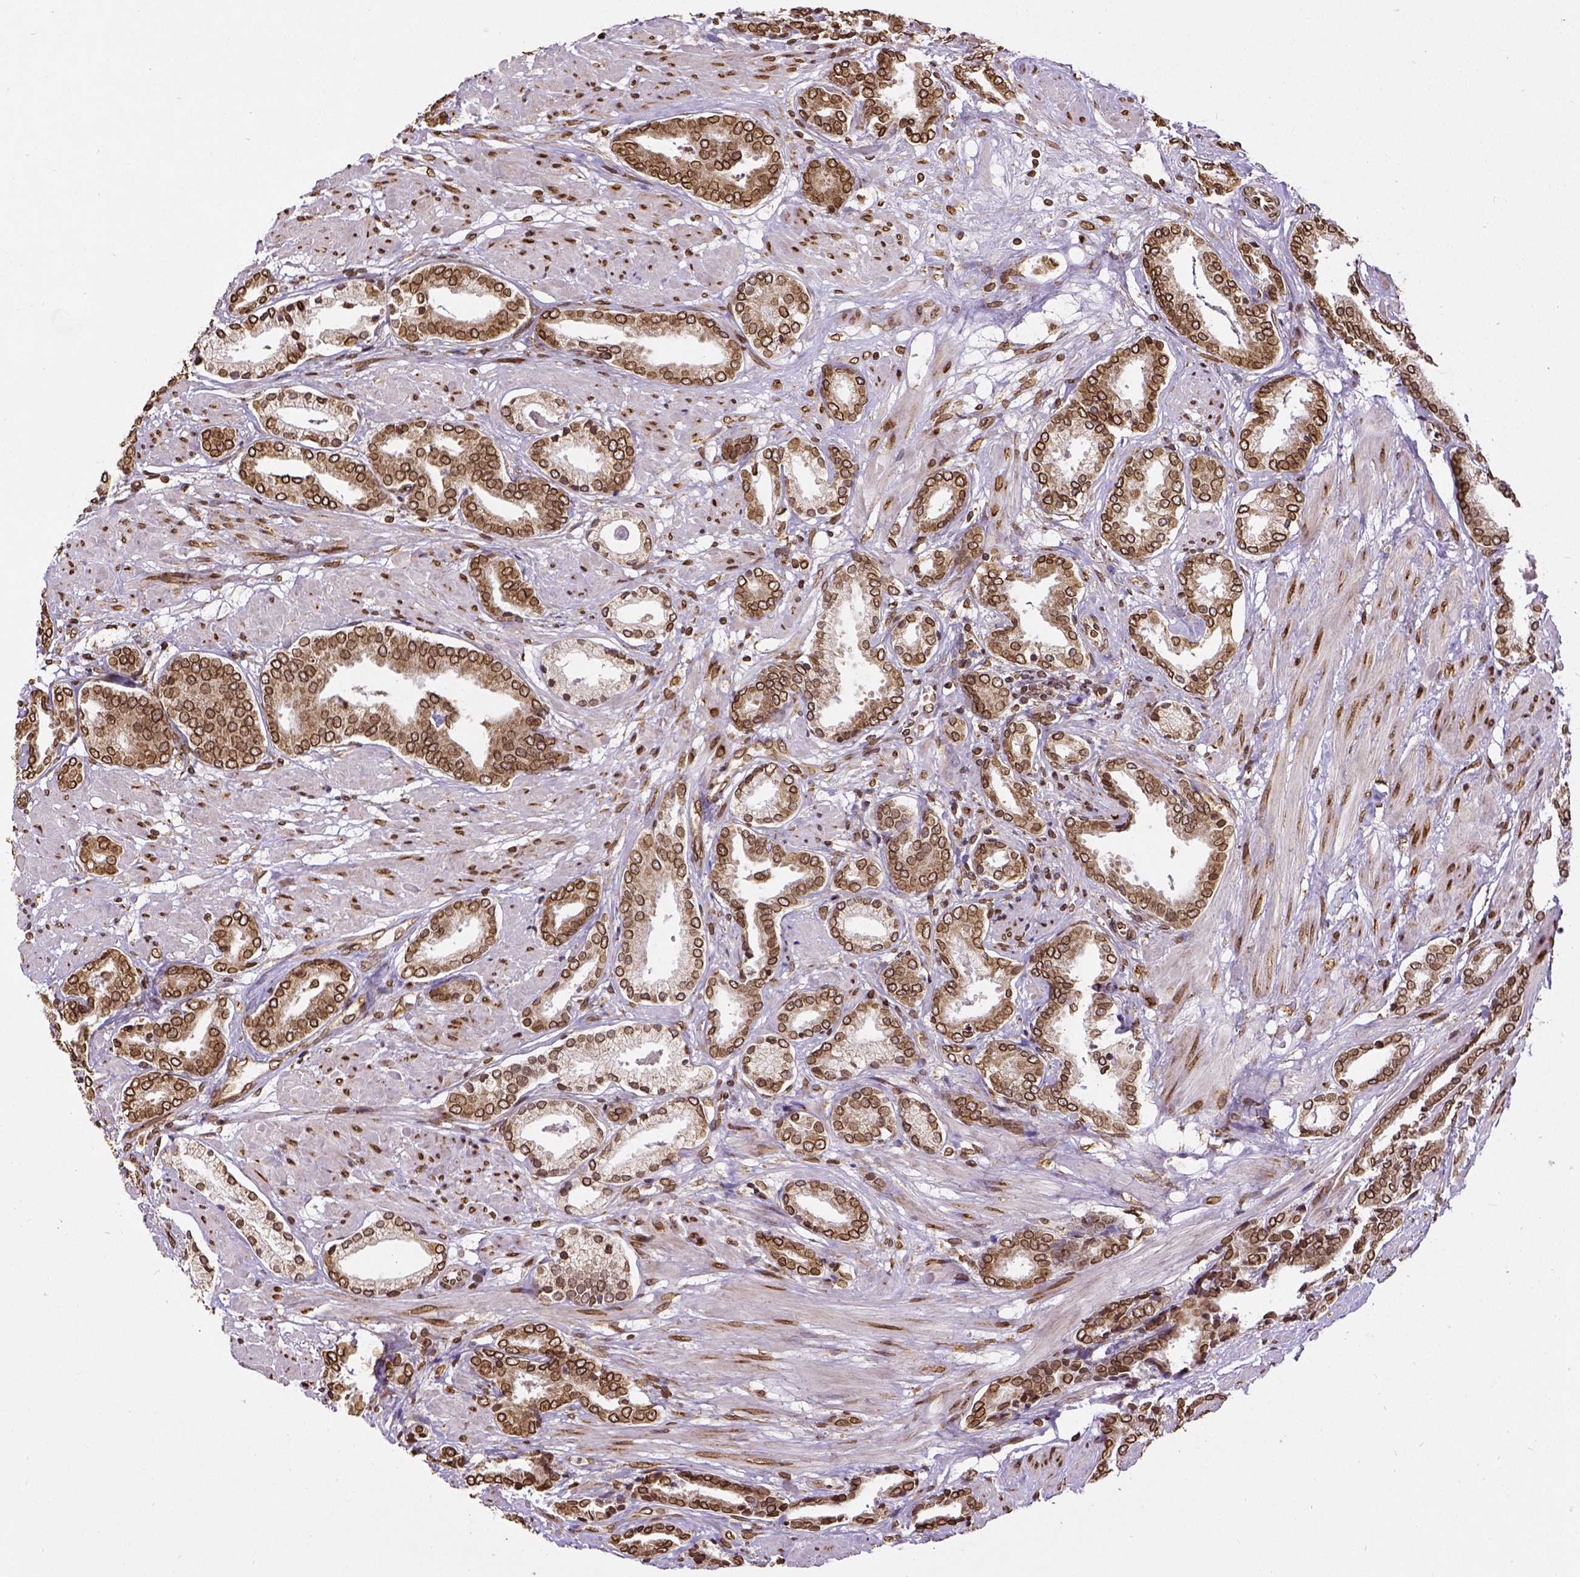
{"staining": {"intensity": "strong", "quantity": ">75%", "location": "cytoplasmic/membranous,nuclear"}, "tissue": "prostate cancer", "cell_type": "Tumor cells", "image_type": "cancer", "snomed": [{"axis": "morphology", "description": "Adenocarcinoma, High grade"}, {"axis": "topography", "description": "Prostate"}], "caption": "IHC photomicrograph of neoplastic tissue: prostate cancer (adenocarcinoma (high-grade)) stained using immunohistochemistry reveals high levels of strong protein expression localized specifically in the cytoplasmic/membranous and nuclear of tumor cells, appearing as a cytoplasmic/membranous and nuclear brown color.", "gene": "MTDH", "patient": {"sex": "male", "age": 56}}